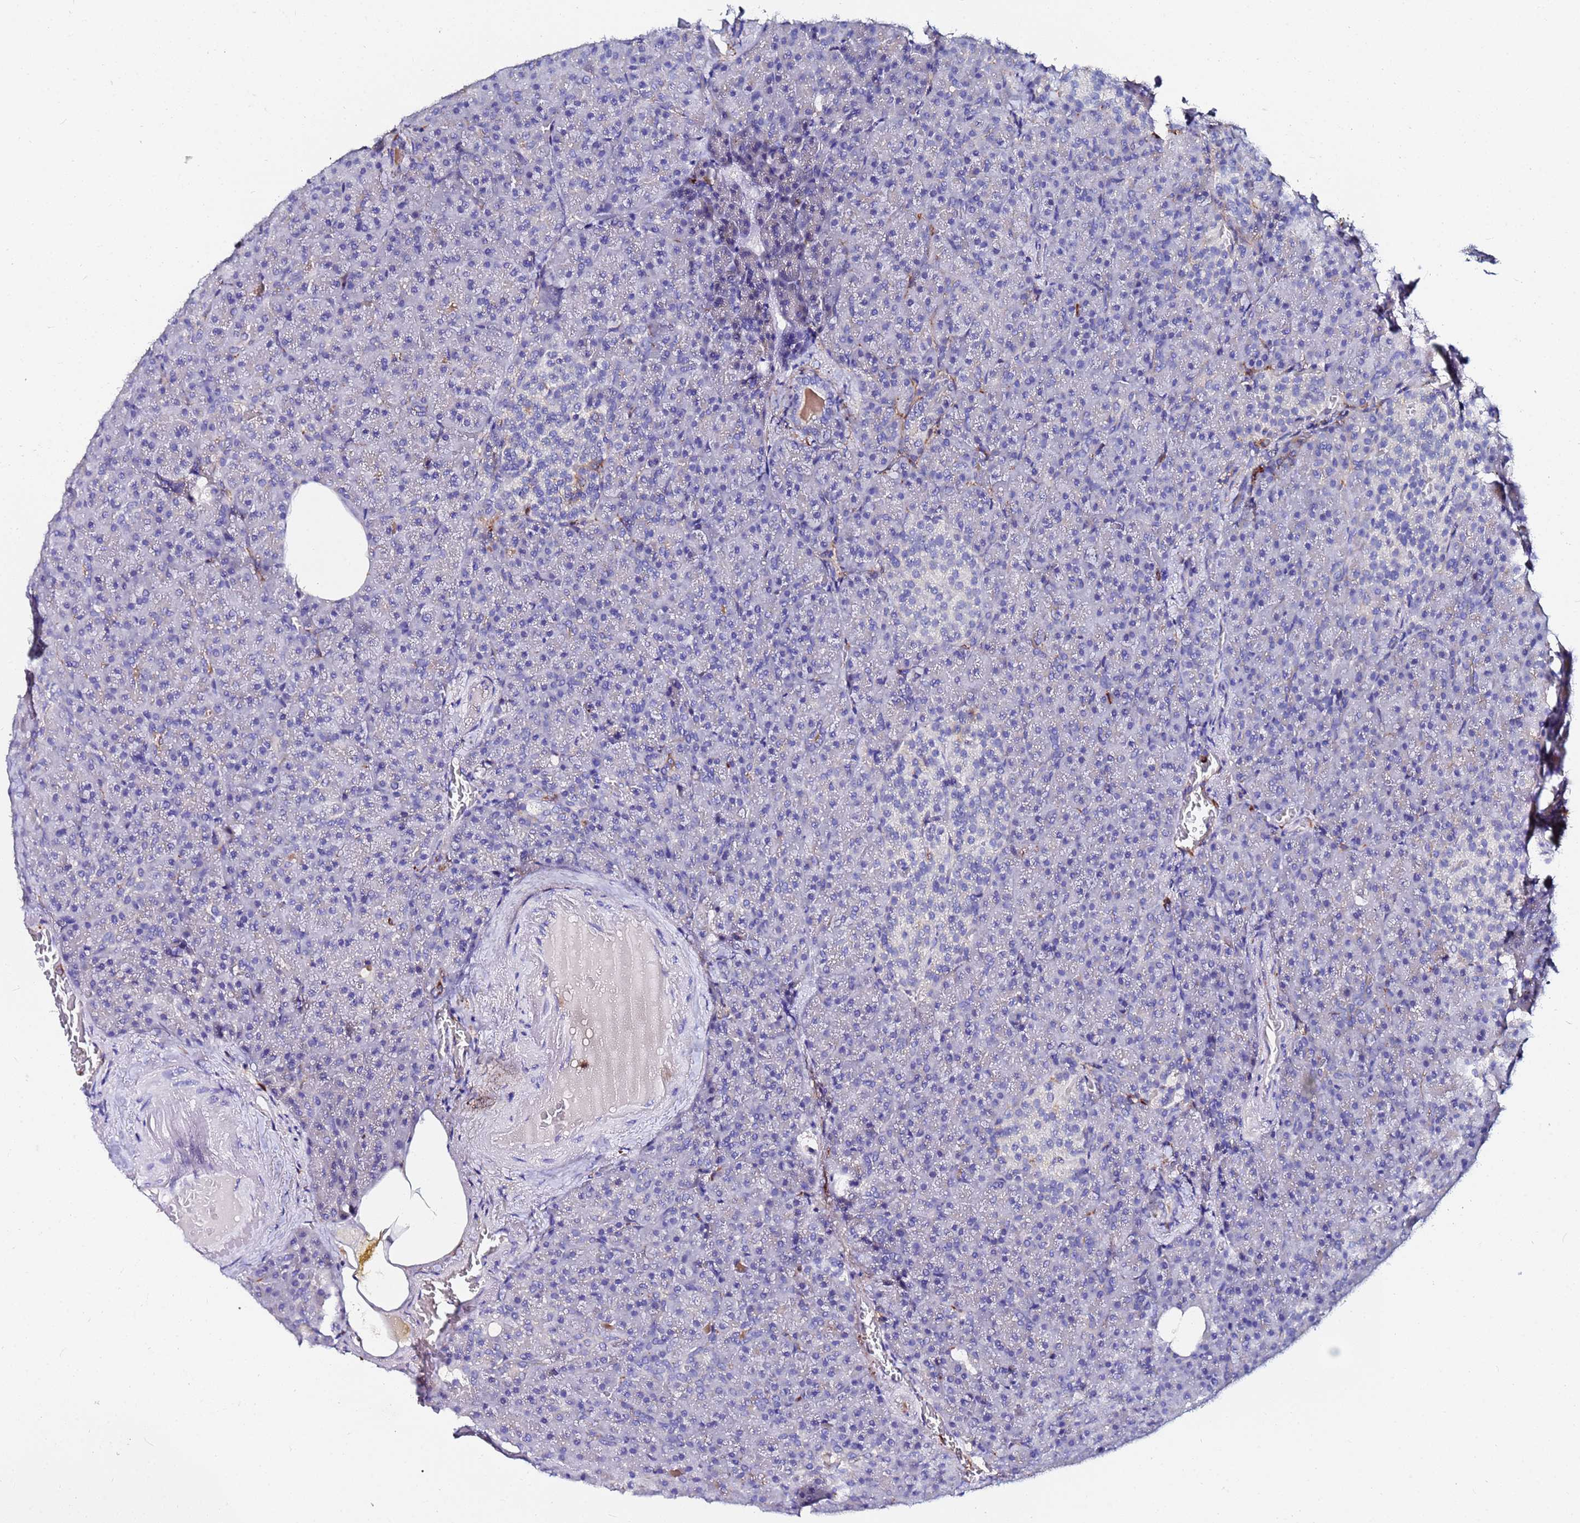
{"staining": {"intensity": "negative", "quantity": "none", "location": "none"}, "tissue": "pancreas", "cell_type": "Exocrine glandular cells", "image_type": "normal", "snomed": [{"axis": "morphology", "description": "Normal tissue, NOS"}, {"axis": "topography", "description": "Pancreas"}], "caption": "High power microscopy image of an immunohistochemistry image of unremarkable pancreas, revealing no significant positivity in exocrine glandular cells.", "gene": "BASP1", "patient": {"sex": "female", "age": 74}}